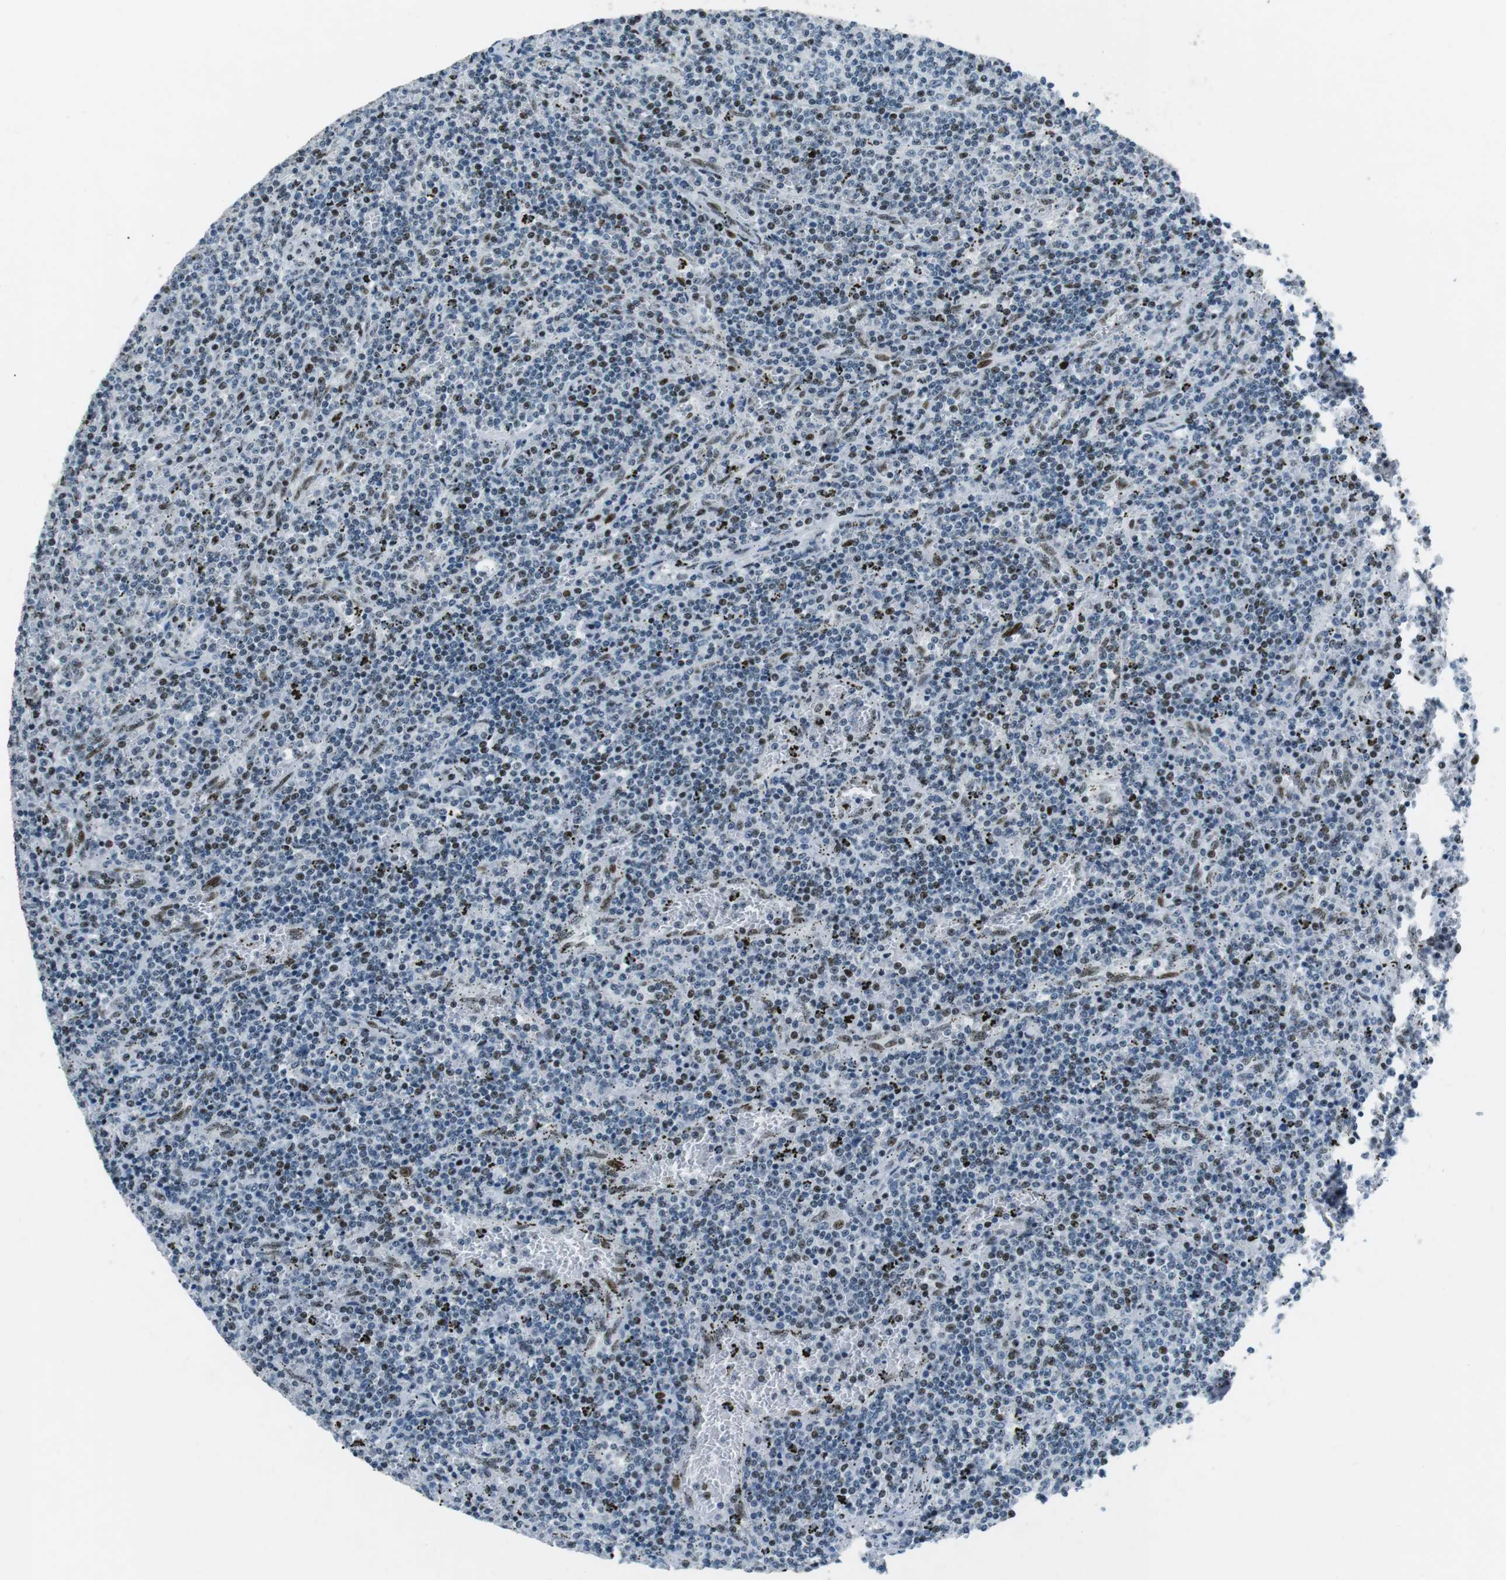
{"staining": {"intensity": "weak", "quantity": "25%-75%", "location": "nuclear"}, "tissue": "lymphoma", "cell_type": "Tumor cells", "image_type": "cancer", "snomed": [{"axis": "morphology", "description": "Malignant lymphoma, non-Hodgkin's type, Low grade"}, {"axis": "topography", "description": "Spleen"}], "caption": "Protein positivity by immunohistochemistry (IHC) exhibits weak nuclear staining in about 25%-75% of tumor cells in lymphoma. The protein of interest is shown in brown color, while the nuclei are stained blue.", "gene": "PML", "patient": {"sex": "female", "age": 50}}